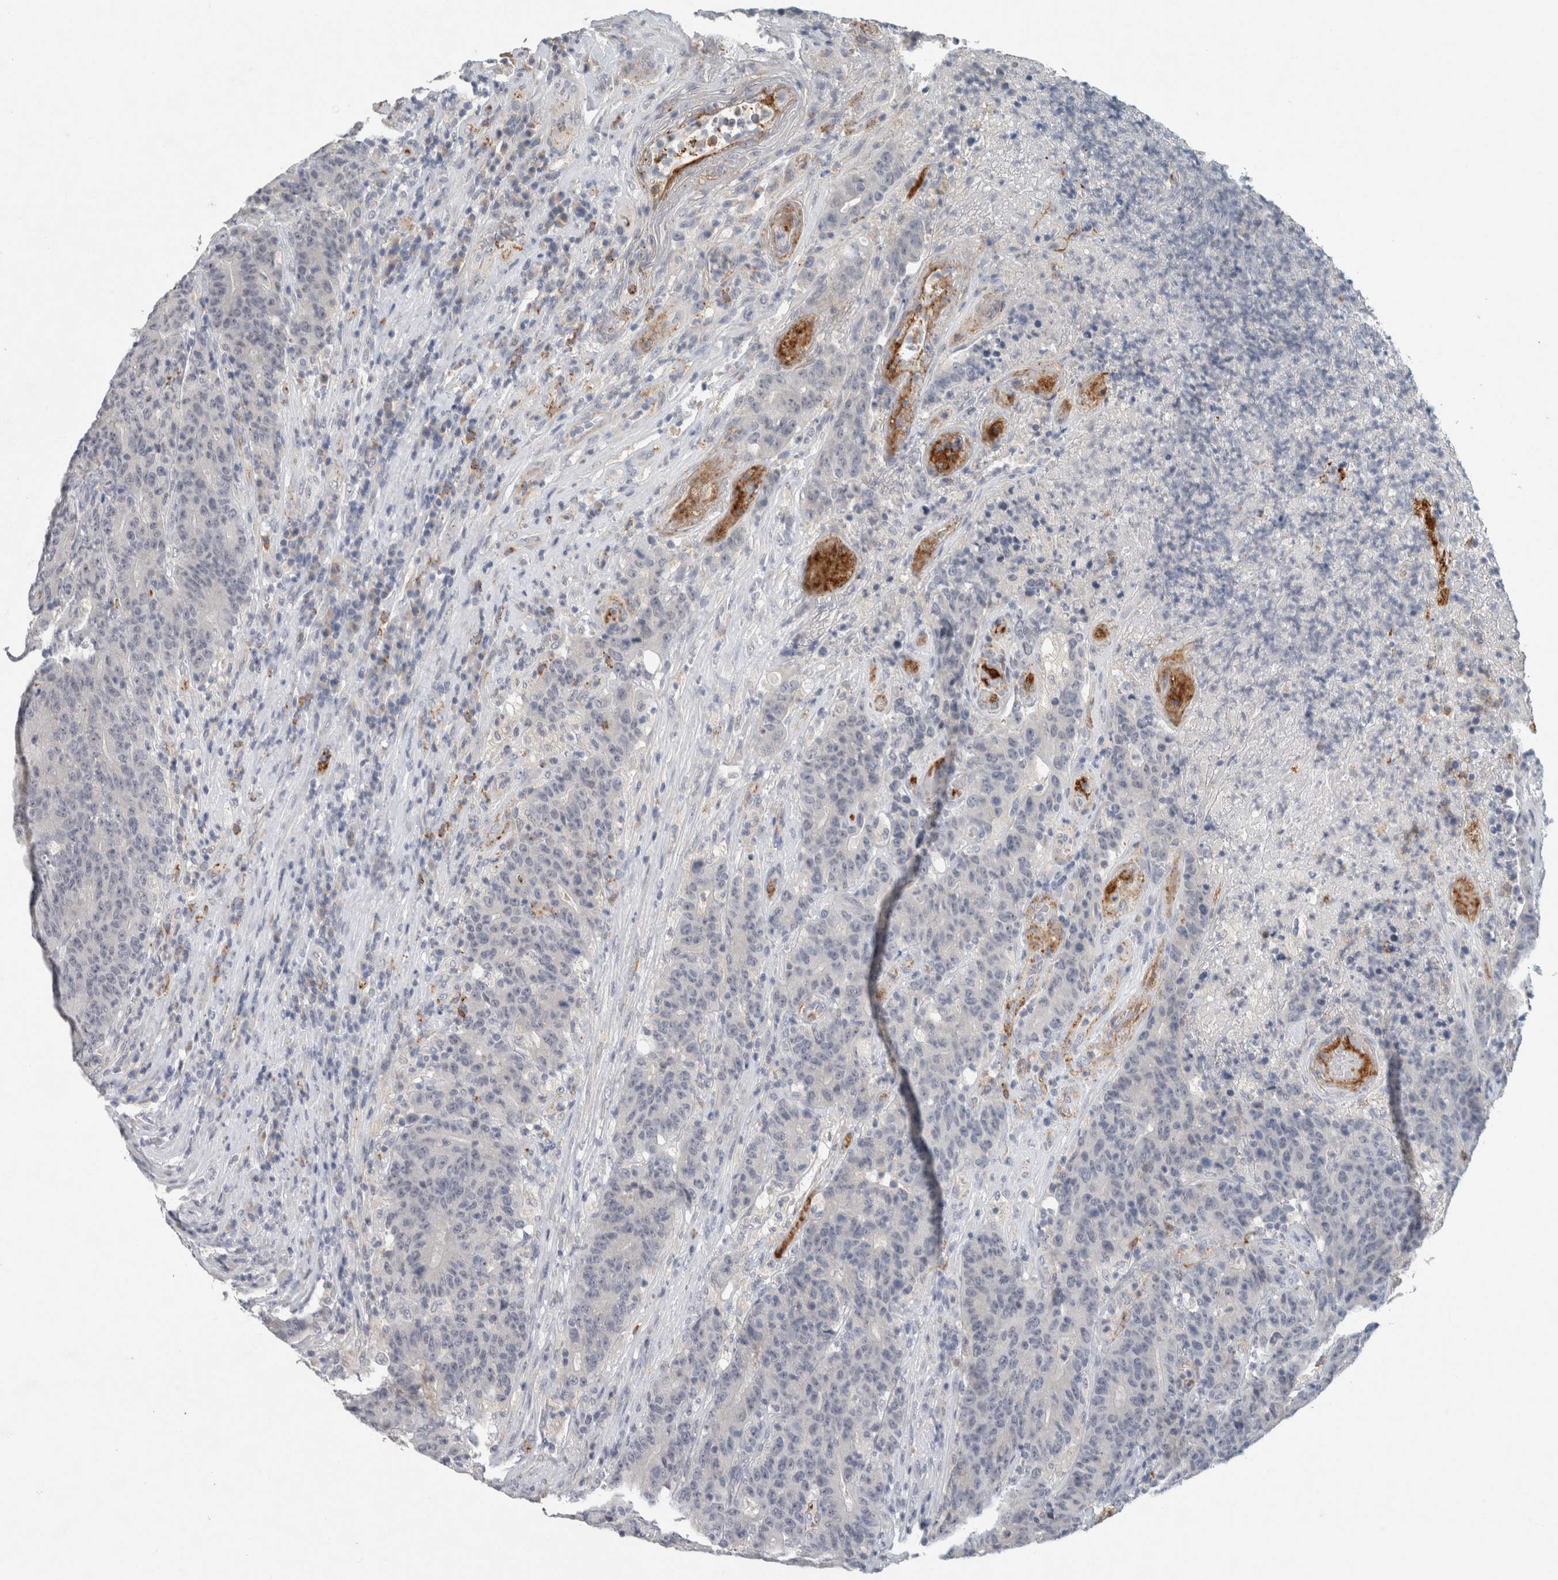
{"staining": {"intensity": "negative", "quantity": "none", "location": "none"}, "tissue": "colorectal cancer", "cell_type": "Tumor cells", "image_type": "cancer", "snomed": [{"axis": "morphology", "description": "Normal tissue, NOS"}, {"axis": "morphology", "description": "Adenocarcinoma, NOS"}, {"axis": "topography", "description": "Colon"}], "caption": "A histopathology image of human adenocarcinoma (colorectal) is negative for staining in tumor cells. Nuclei are stained in blue.", "gene": "CD36", "patient": {"sex": "female", "age": 75}}